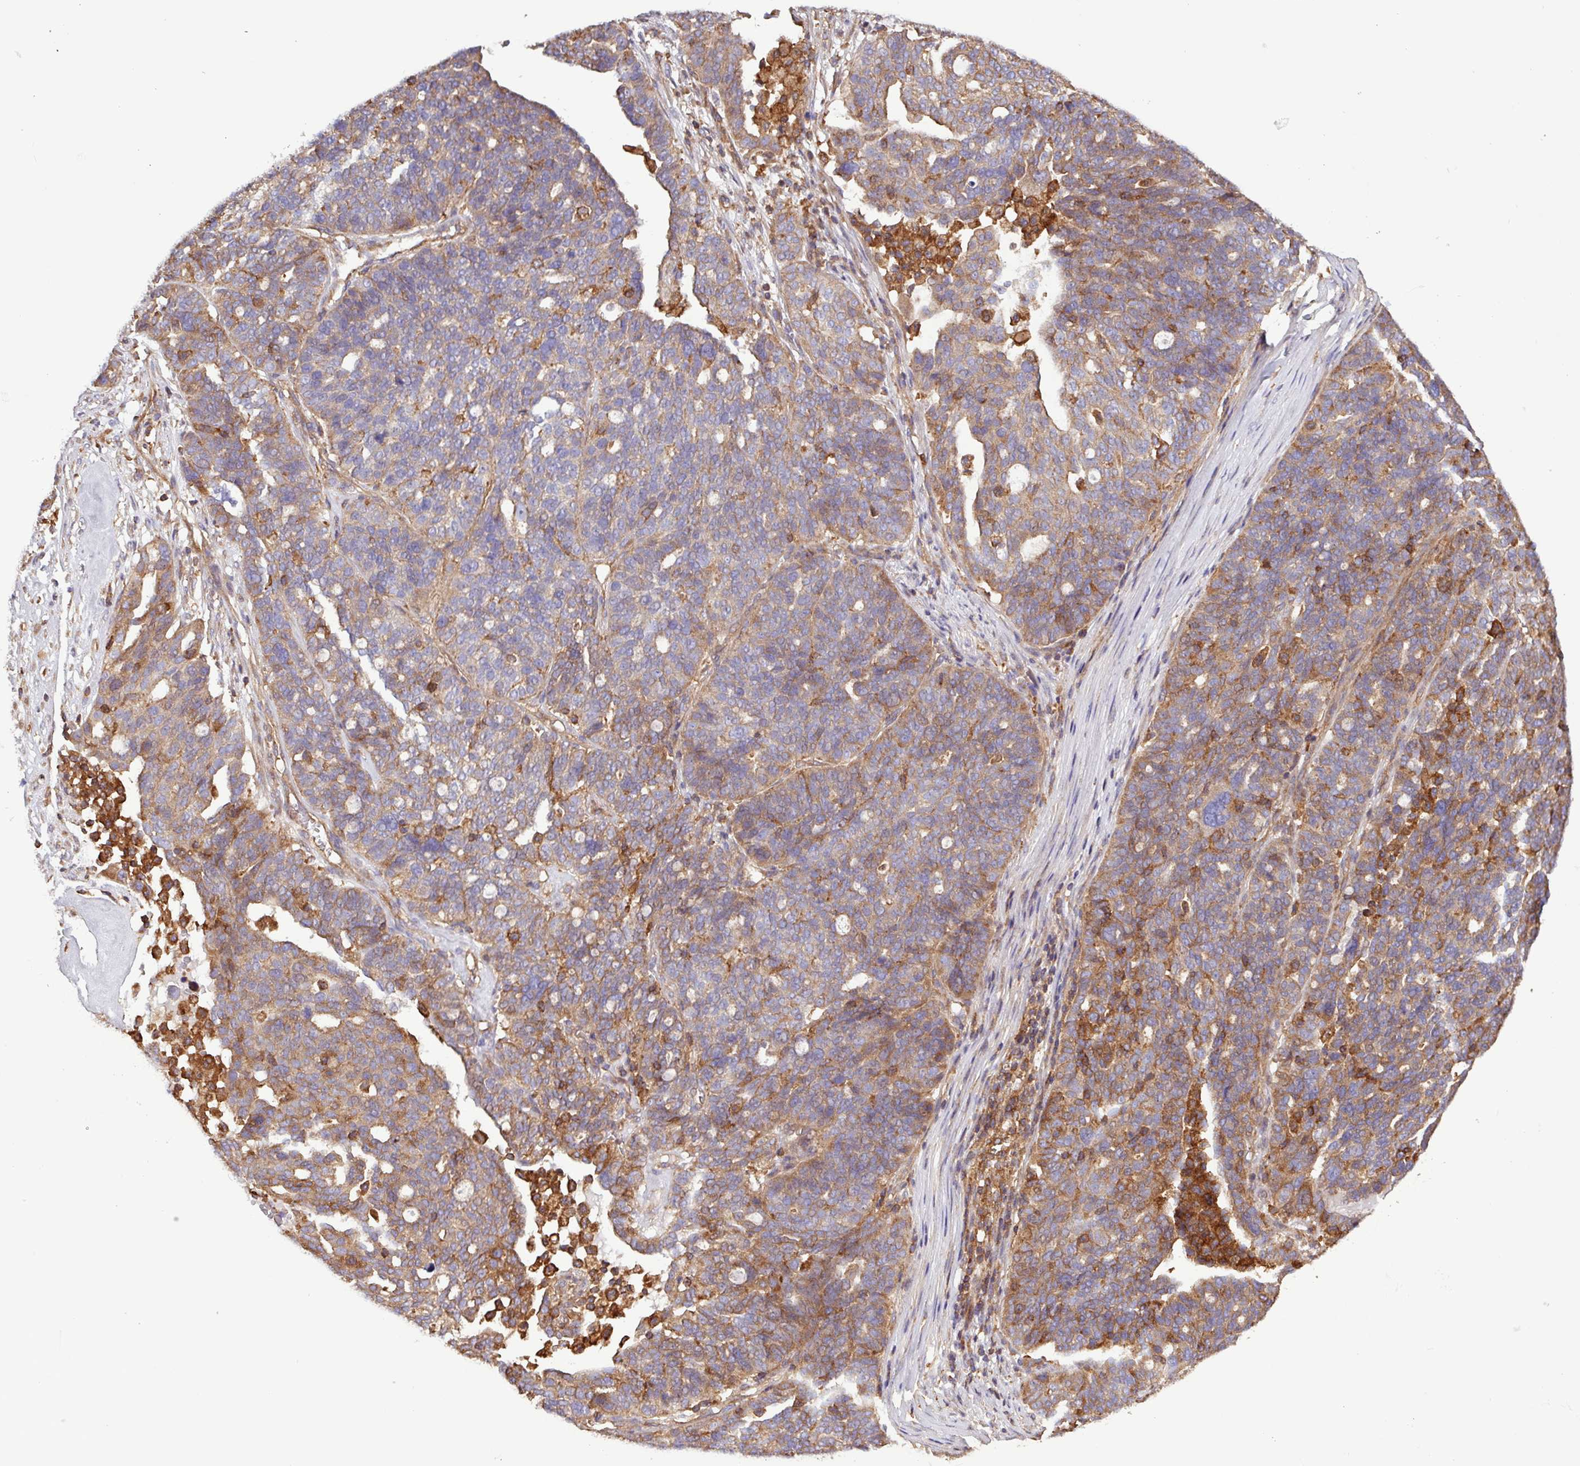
{"staining": {"intensity": "moderate", "quantity": "25%-75%", "location": "cytoplasmic/membranous"}, "tissue": "ovarian cancer", "cell_type": "Tumor cells", "image_type": "cancer", "snomed": [{"axis": "morphology", "description": "Cystadenocarcinoma, serous, NOS"}, {"axis": "topography", "description": "Ovary"}], "caption": "Immunohistochemistry (IHC) photomicrograph of ovarian cancer stained for a protein (brown), which demonstrates medium levels of moderate cytoplasmic/membranous expression in about 25%-75% of tumor cells.", "gene": "ACTR3", "patient": {"sex": "female", "age": 59}}